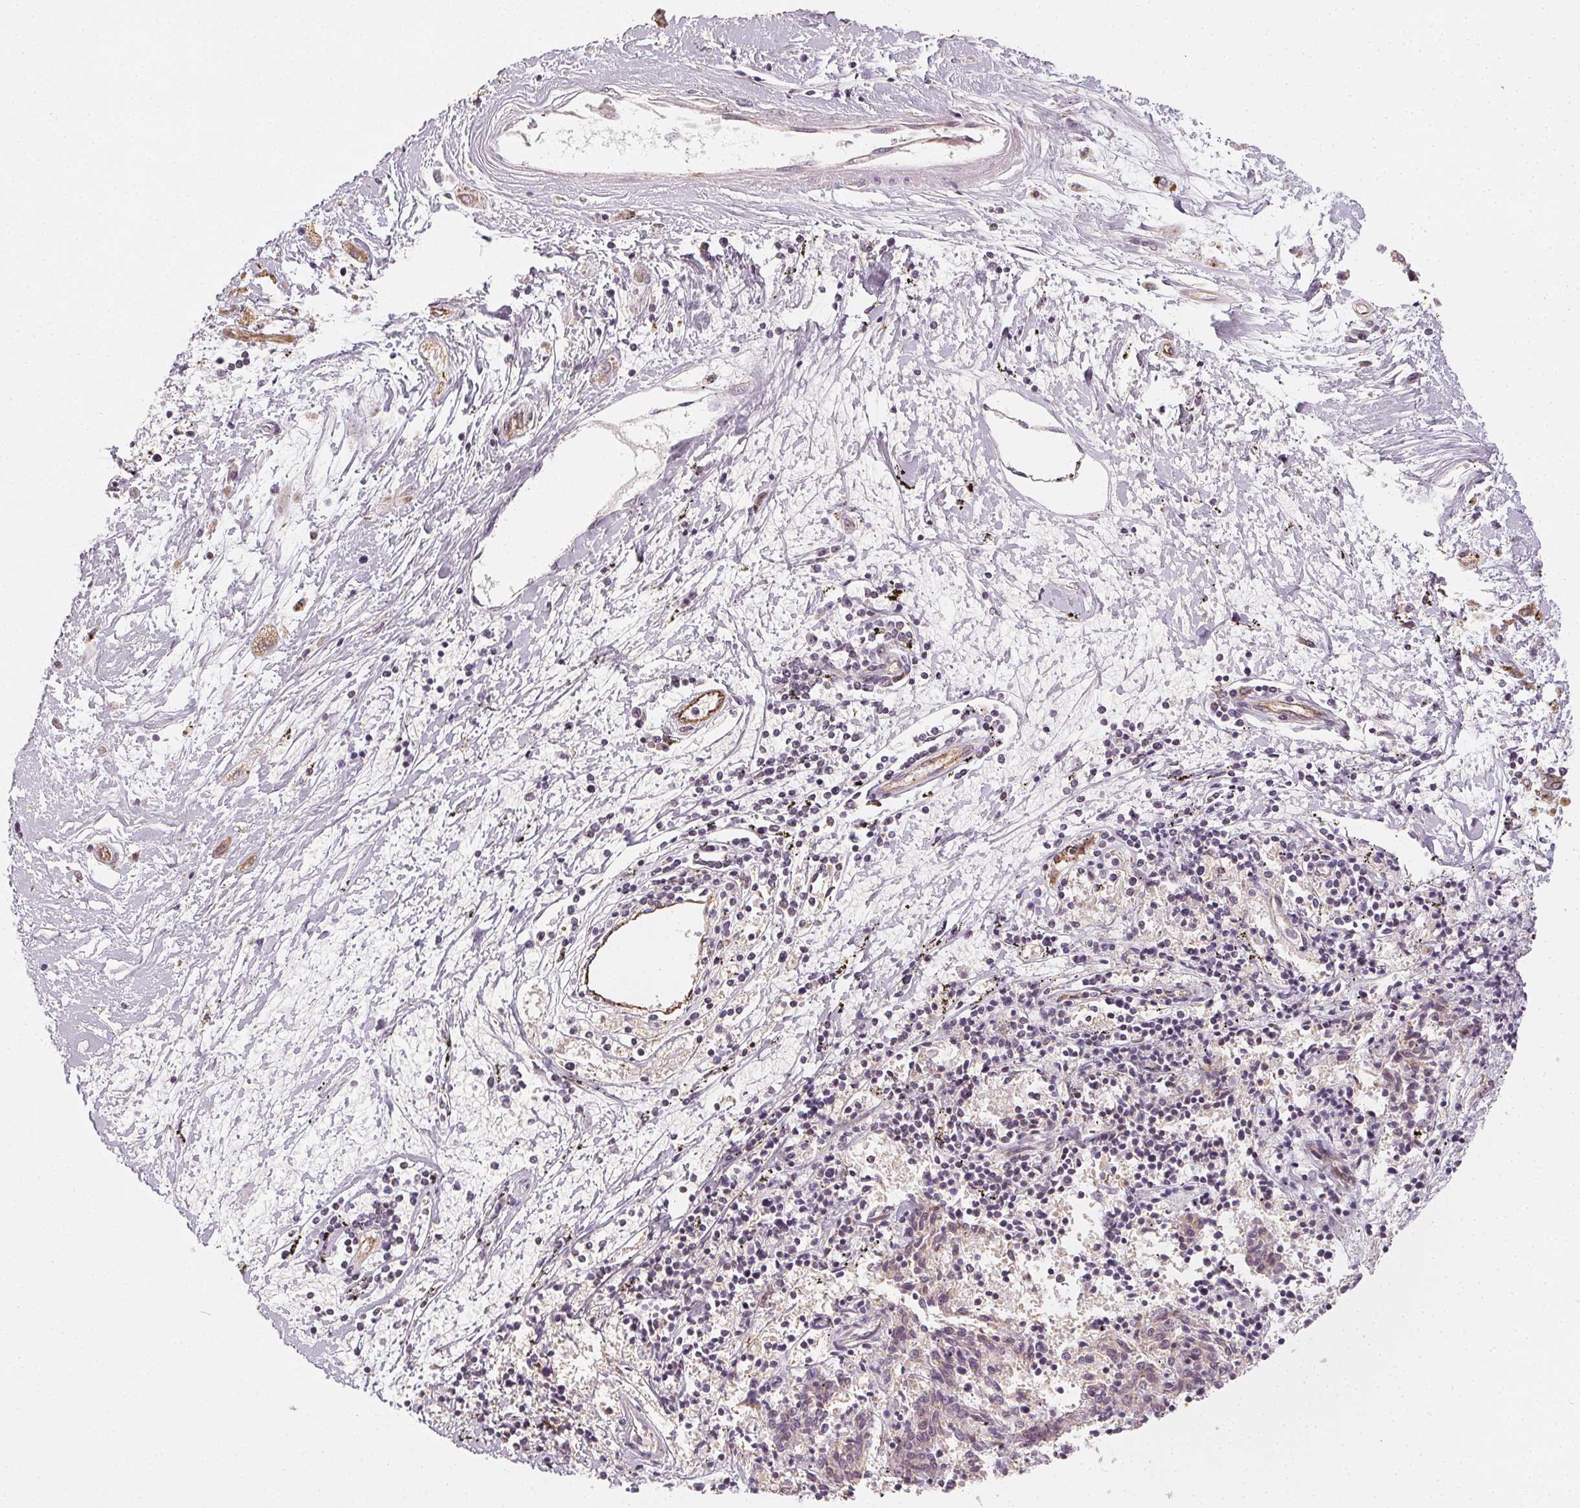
{"staining": {"intensity": "negative", "quantity": "none", "location": "none"}, "tissue": "melanoma", "cell_type": "Tumor cells", "image_type": "cancer", "snomed": [{"axis": "morphology", "description": "Malignant melanoma, NOS"}, {"axis": "topography", "description": "Skin"}], "caption": "The histopathology image exhibits no significant expression in tumor cells of malignant melanoma. (DAB (3,3'-diaminobenzidine) IHC, high magnification).", "gene": "NCOA4", "patient": {"sex": "female", "age": 72}}